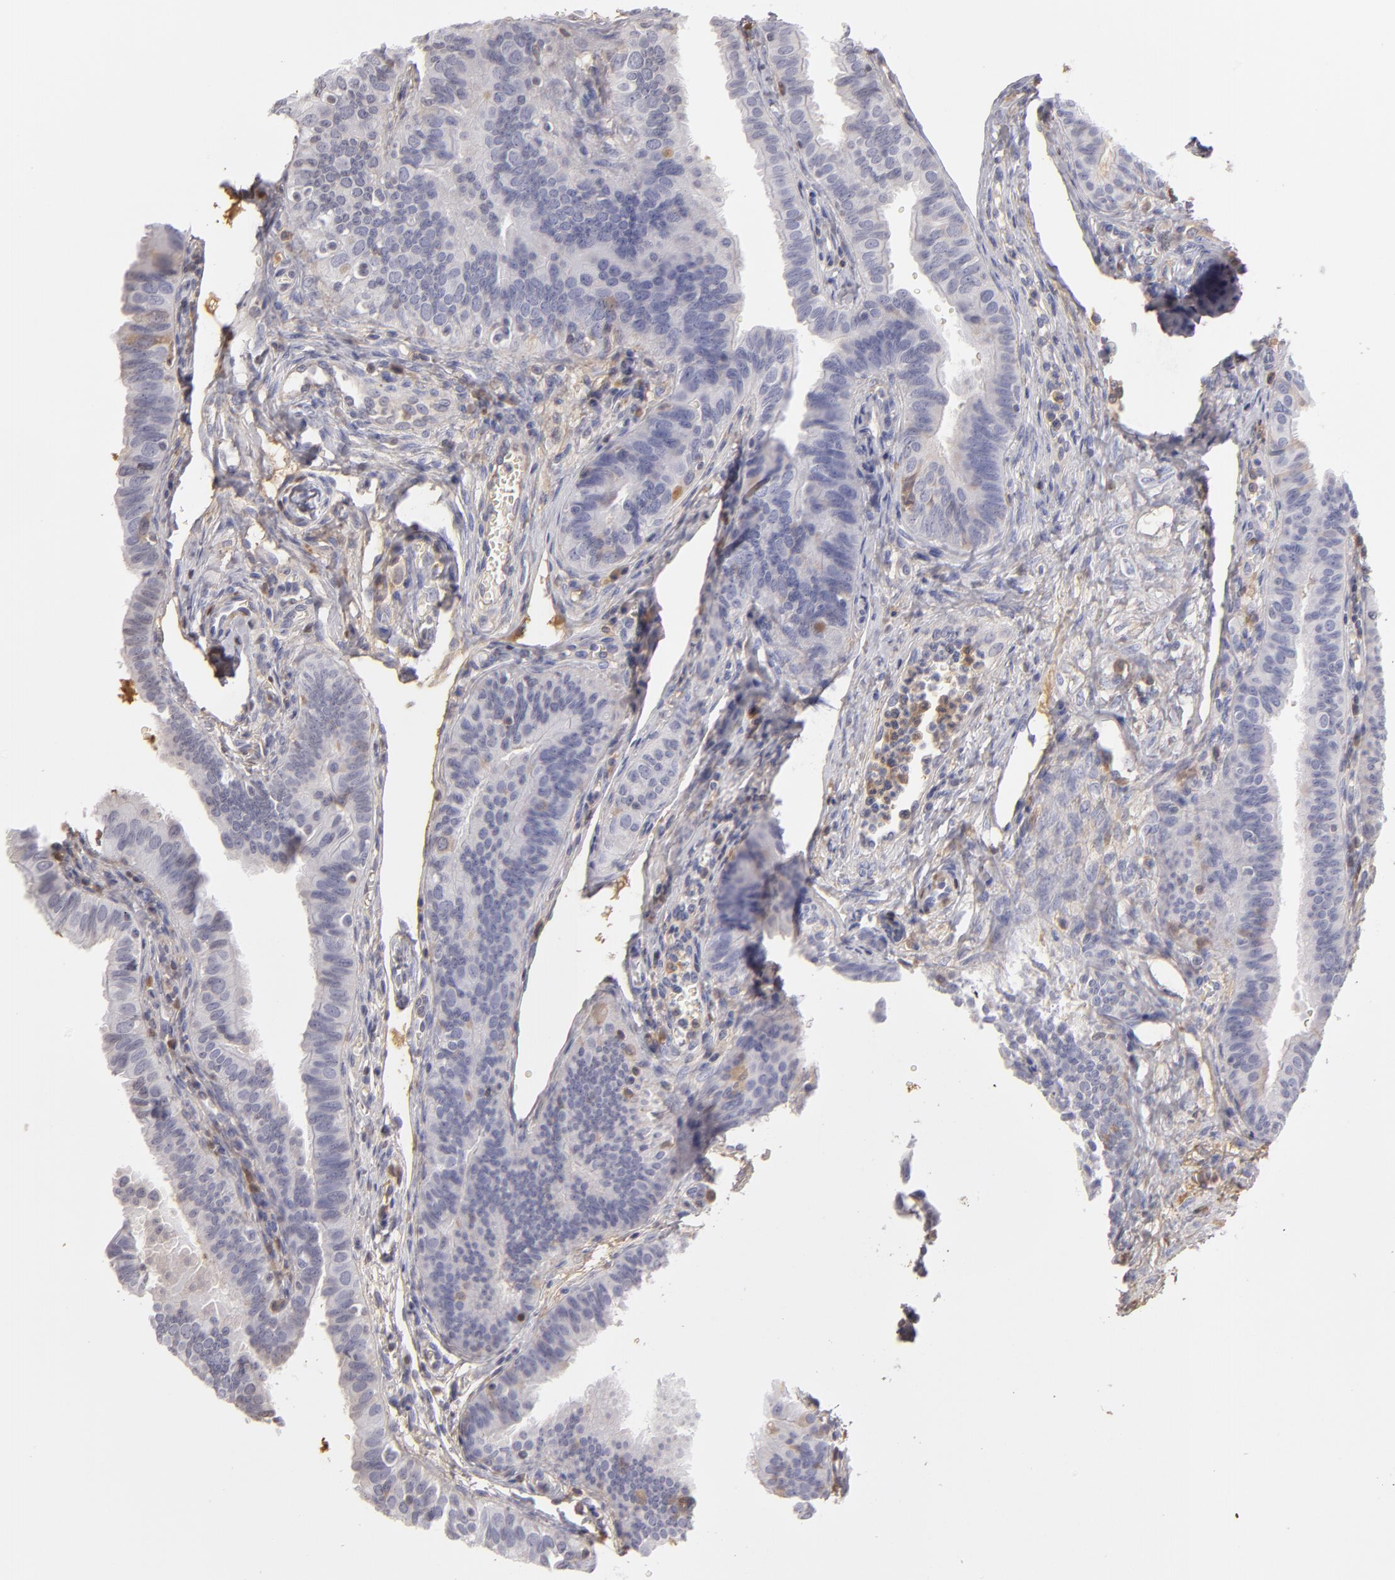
{"staining": {"intensity": "negative", "quantity": "none", "location": "none"}, "tissue": "fallopian tube", "cell_type": "Glandular cells", "image_type": "normal", "snomed": [{"axis": "morphology", "description": "Normal tissue, NOS"}, {"axis": "topography", "description": "Fallopian tube"}, {"axis": "topography", "description": "Ovary"}], "caption": "Immunohistochemistry (IHC) photomicrograph of unremarkable human fallopian tube stained for a protein (brown), which demonstrates no expression in glandular cells.", "gene": "SERPINA1", "patient": {"sex": "female", "age": 51}}